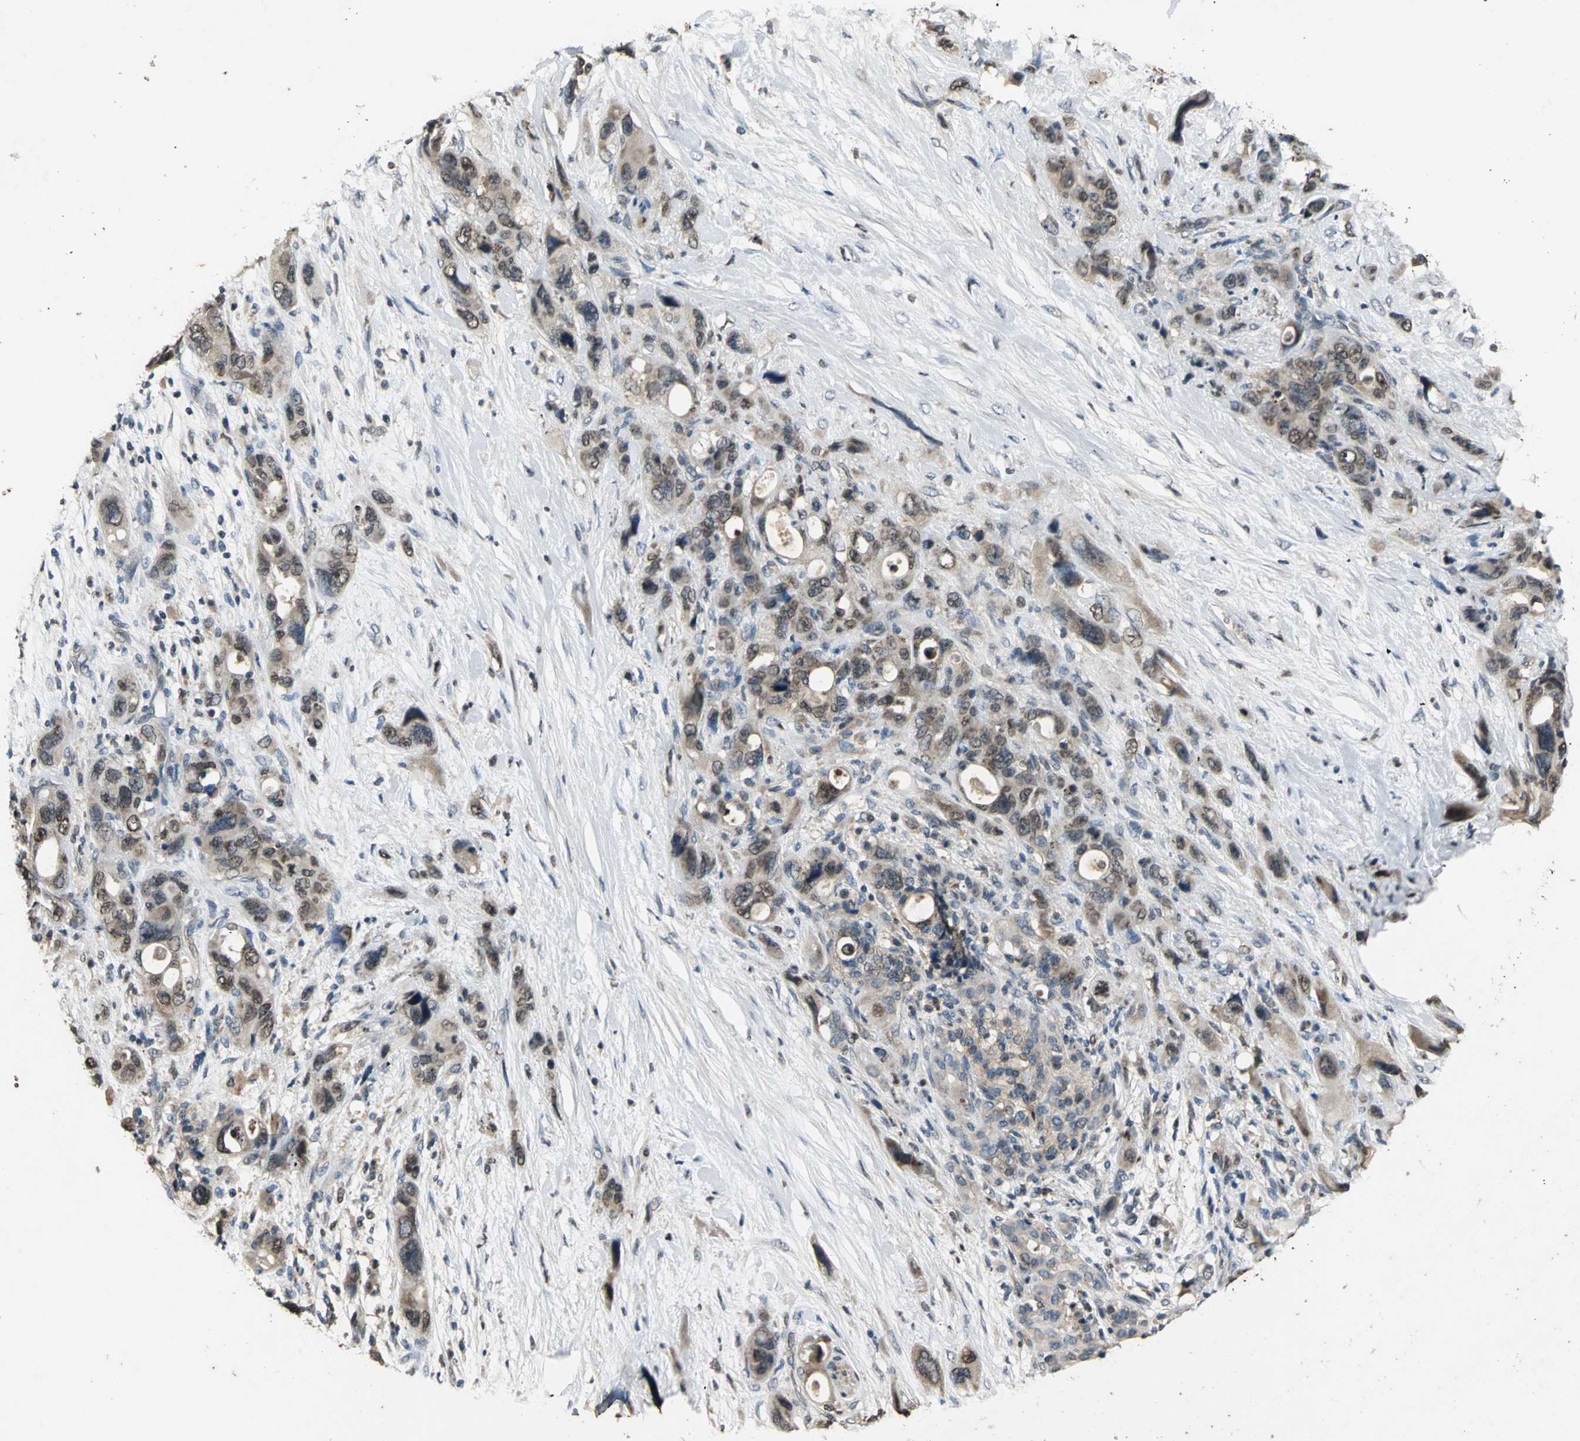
{"staining": {"intensity": "moderate", "quantity": ">75%", "location": "cytoplasmic/membranous,nuclear"}, "tissue": "pancreatic cancer", "cell_type": "Tumor cells", "image_type": "cancer", "snomed": [{"axis": "morphology", "description": "Adenocarcinoma, NOS"}, {"axis": "topography", "description": "Pancreas"}], "caption": "High-magnification brightfield microscopy of pancreatic cancer stained with DAB (3,3'-diaminobenzidine) (brown) and counterstained with hematoxylin (blue). tumor cells exhibit moderate cytoplasmic/membranous and nuclear expression is identified in approximately>75% of cells.", "gene": "AHR", "patient": {"sex": "male", "age": 46}}